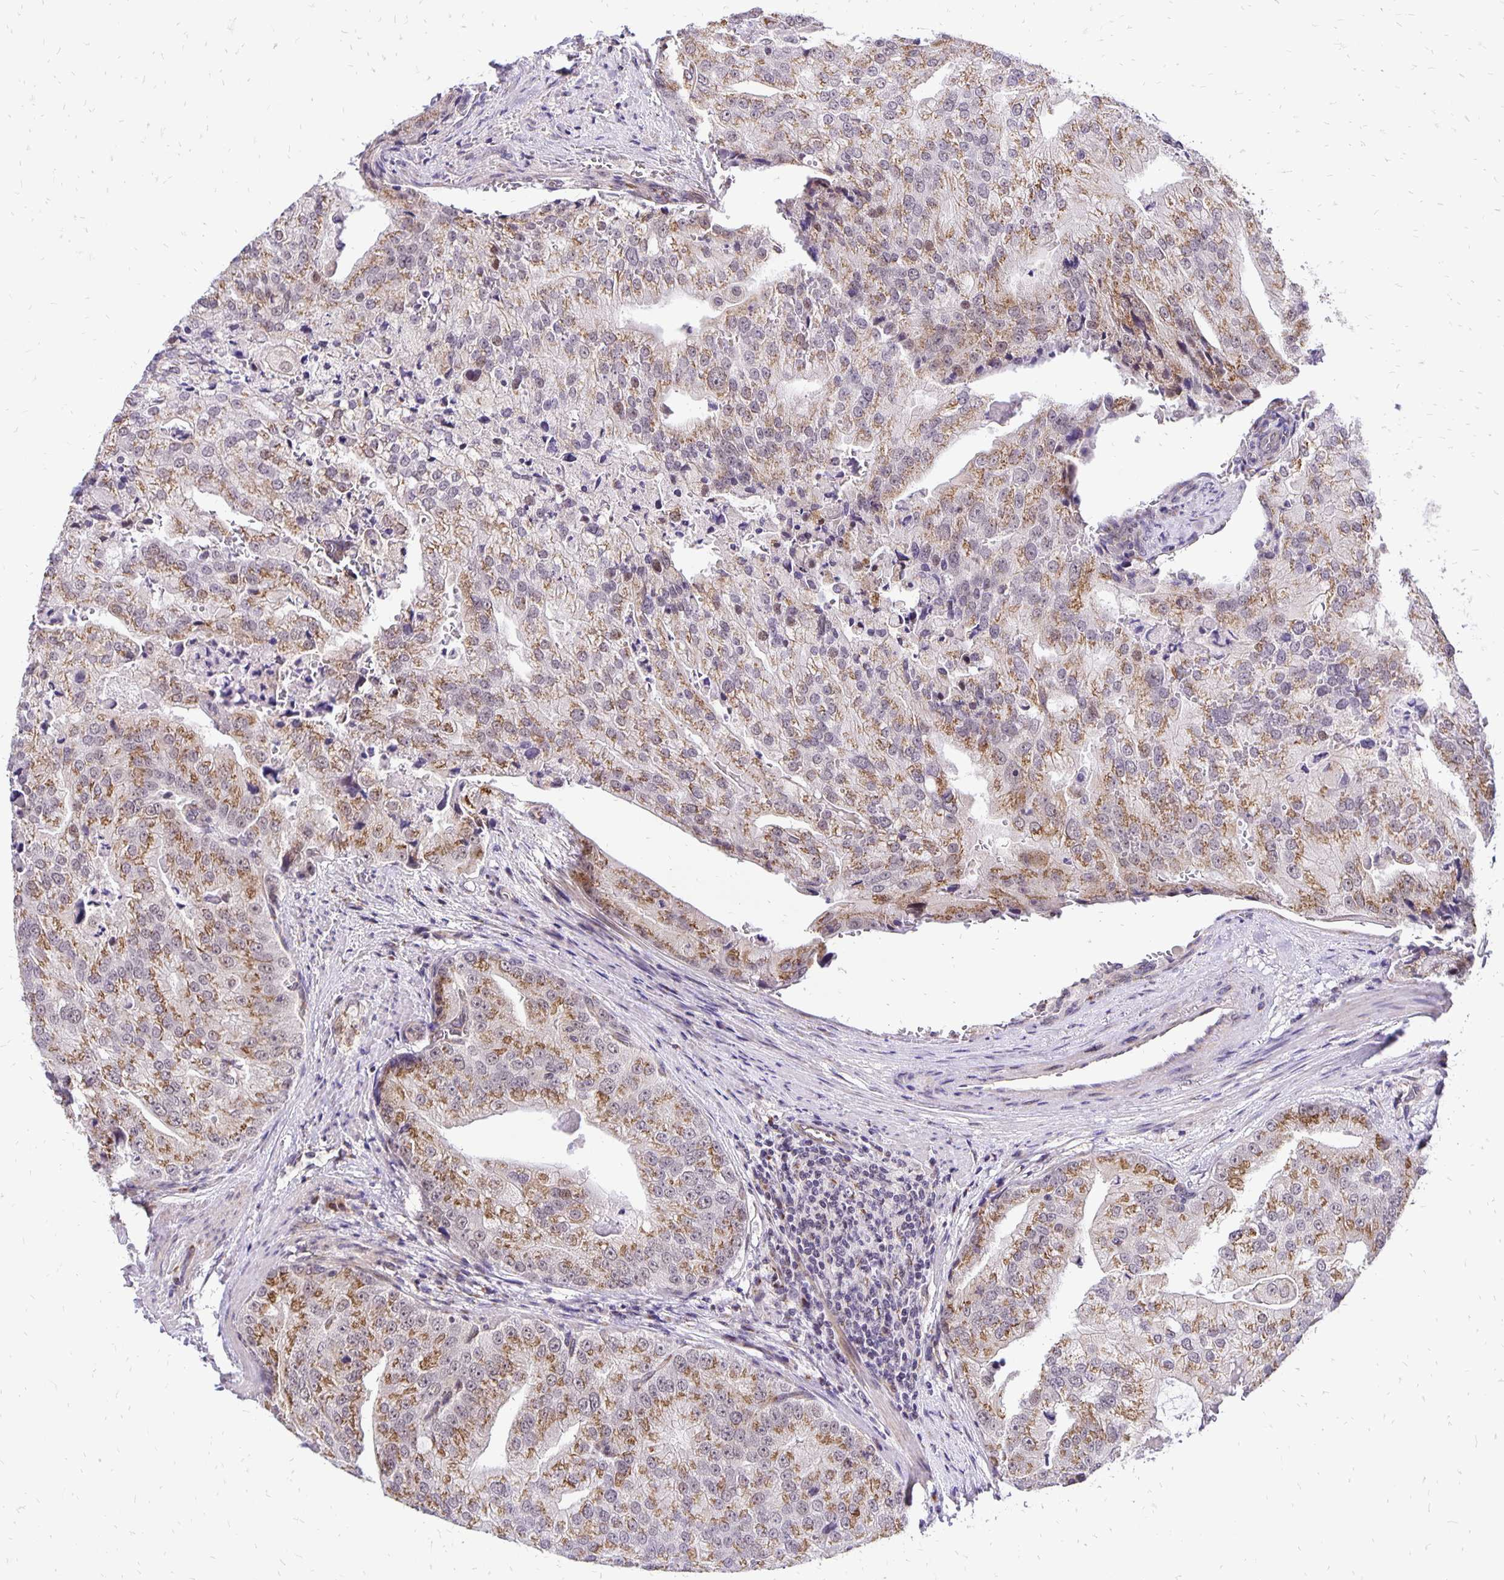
{"staining": {"intensity": "moderate", "quantity": ">75%", "location": "cytoplasmic/membranous"}, "tissue": "prostate cancer", "cell_type": "Tumor cells", "image_type": "cancer", "snomed": [{"axis": "morphology", "description": "Adenocarcinoma, High grade"}, {"axis": "topography", "description": "Prostate"}], "caption": "The photomicrograph exhibits staining of prostate high-grade adenocarcinoma, revealing moderate cytoplasmic/membranous protein positivity (brown color) within tumor cells.", "gene": "GOLGA5", "patient": {"sex": "male", "age": 70}}